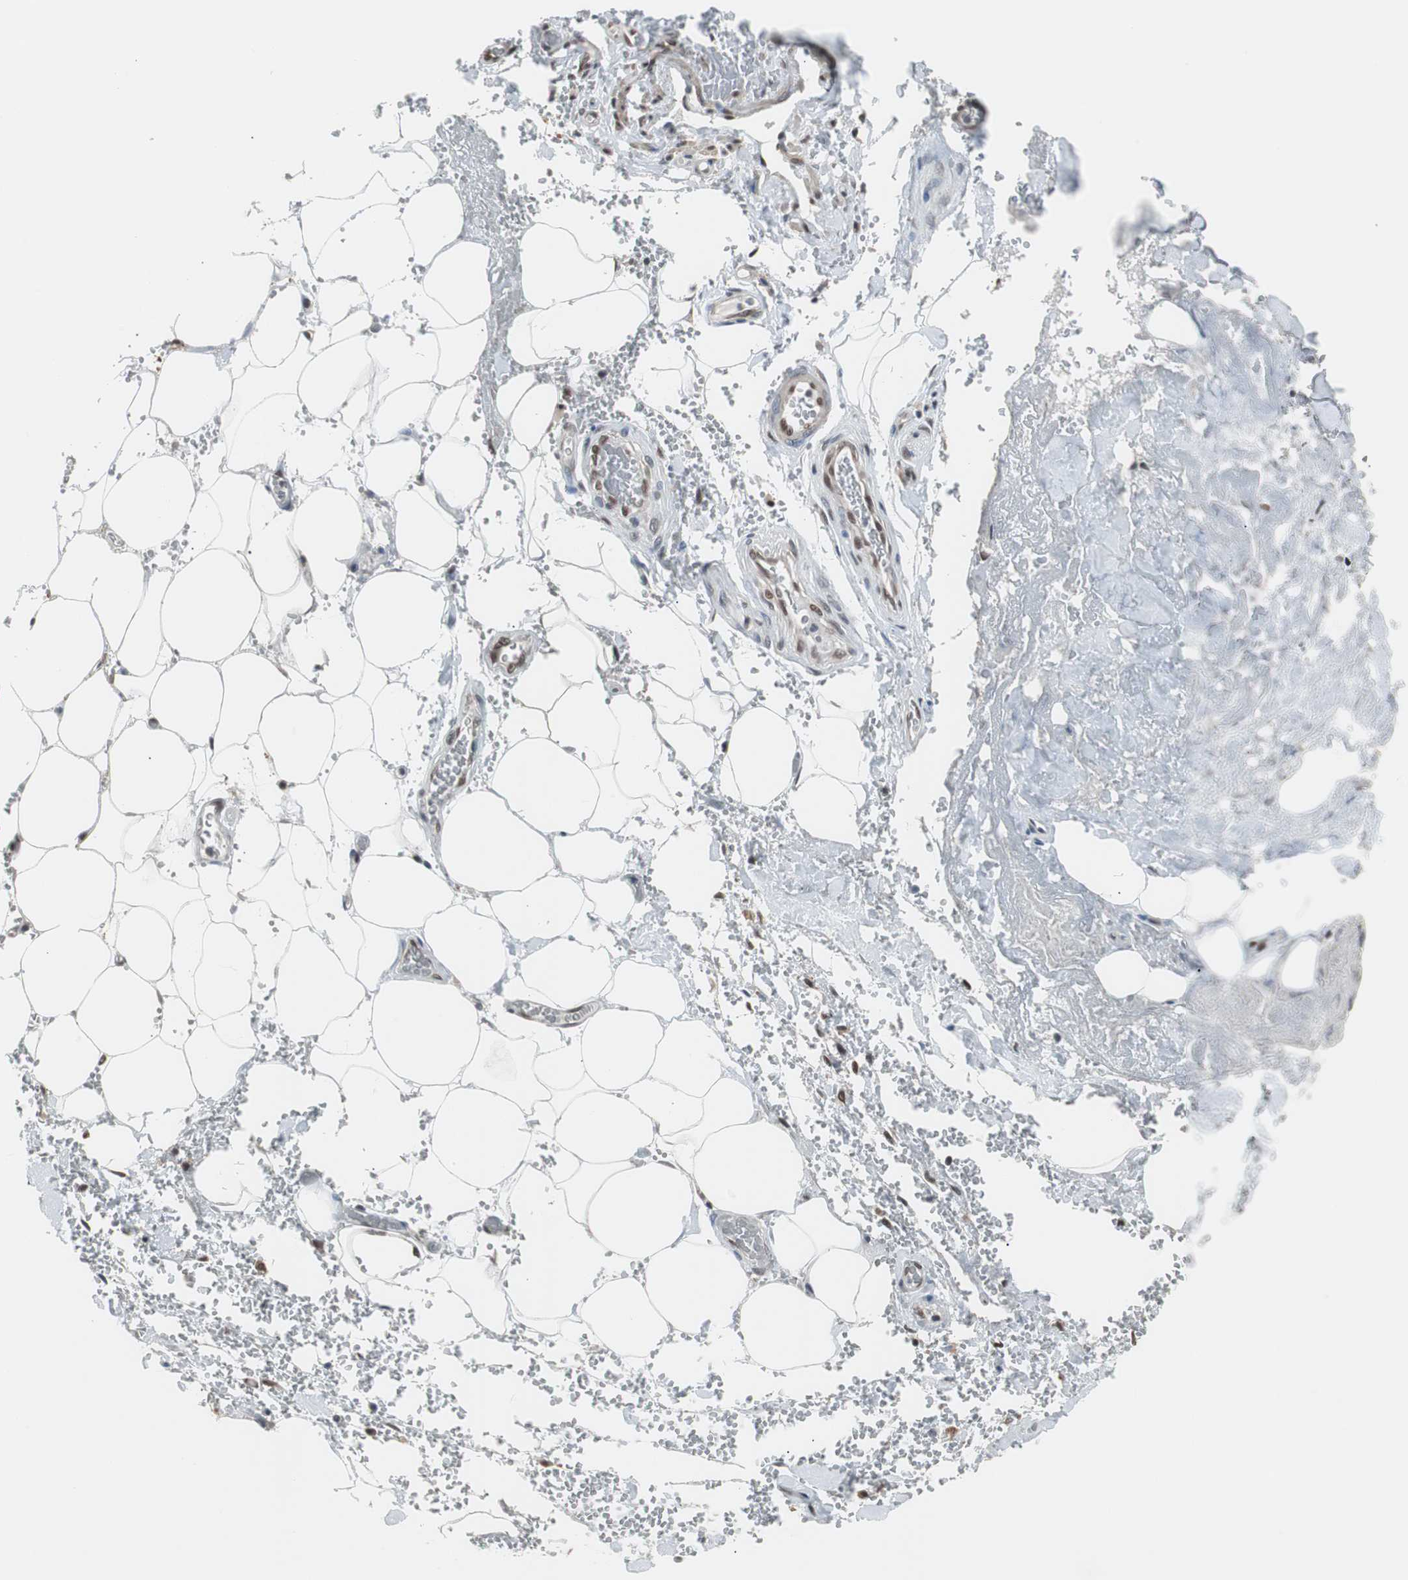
{"staining": {"intensity": "moderate", "quantity": ">75%", "location": "nuclear"}, "tissue": "adipose tissue", "cell_type": "Adipocytes", "image_type": "normal", "snomed": [{"axis": "morphology", "description": "Normal tissue, NOS"}, {"axis": "morphology", "description": "Cholangiocarcinoma"}, {"axis": "topography", "description": "Liver"}, {"axis": "topography", "description": "Peripheral nerve tissue"}], "caption": "High-magnification brightfield microscopy of benign adipose tissue stained with DAB (3,3'-diaminobenzidine) (brown) and counterstained with hematoxylin (blue). adipocytes exhibit moderate nuclear expression is present in approximately>75% of cells.", "gene": "TAF7", "patient": {"sex": "male", "age": 50}}